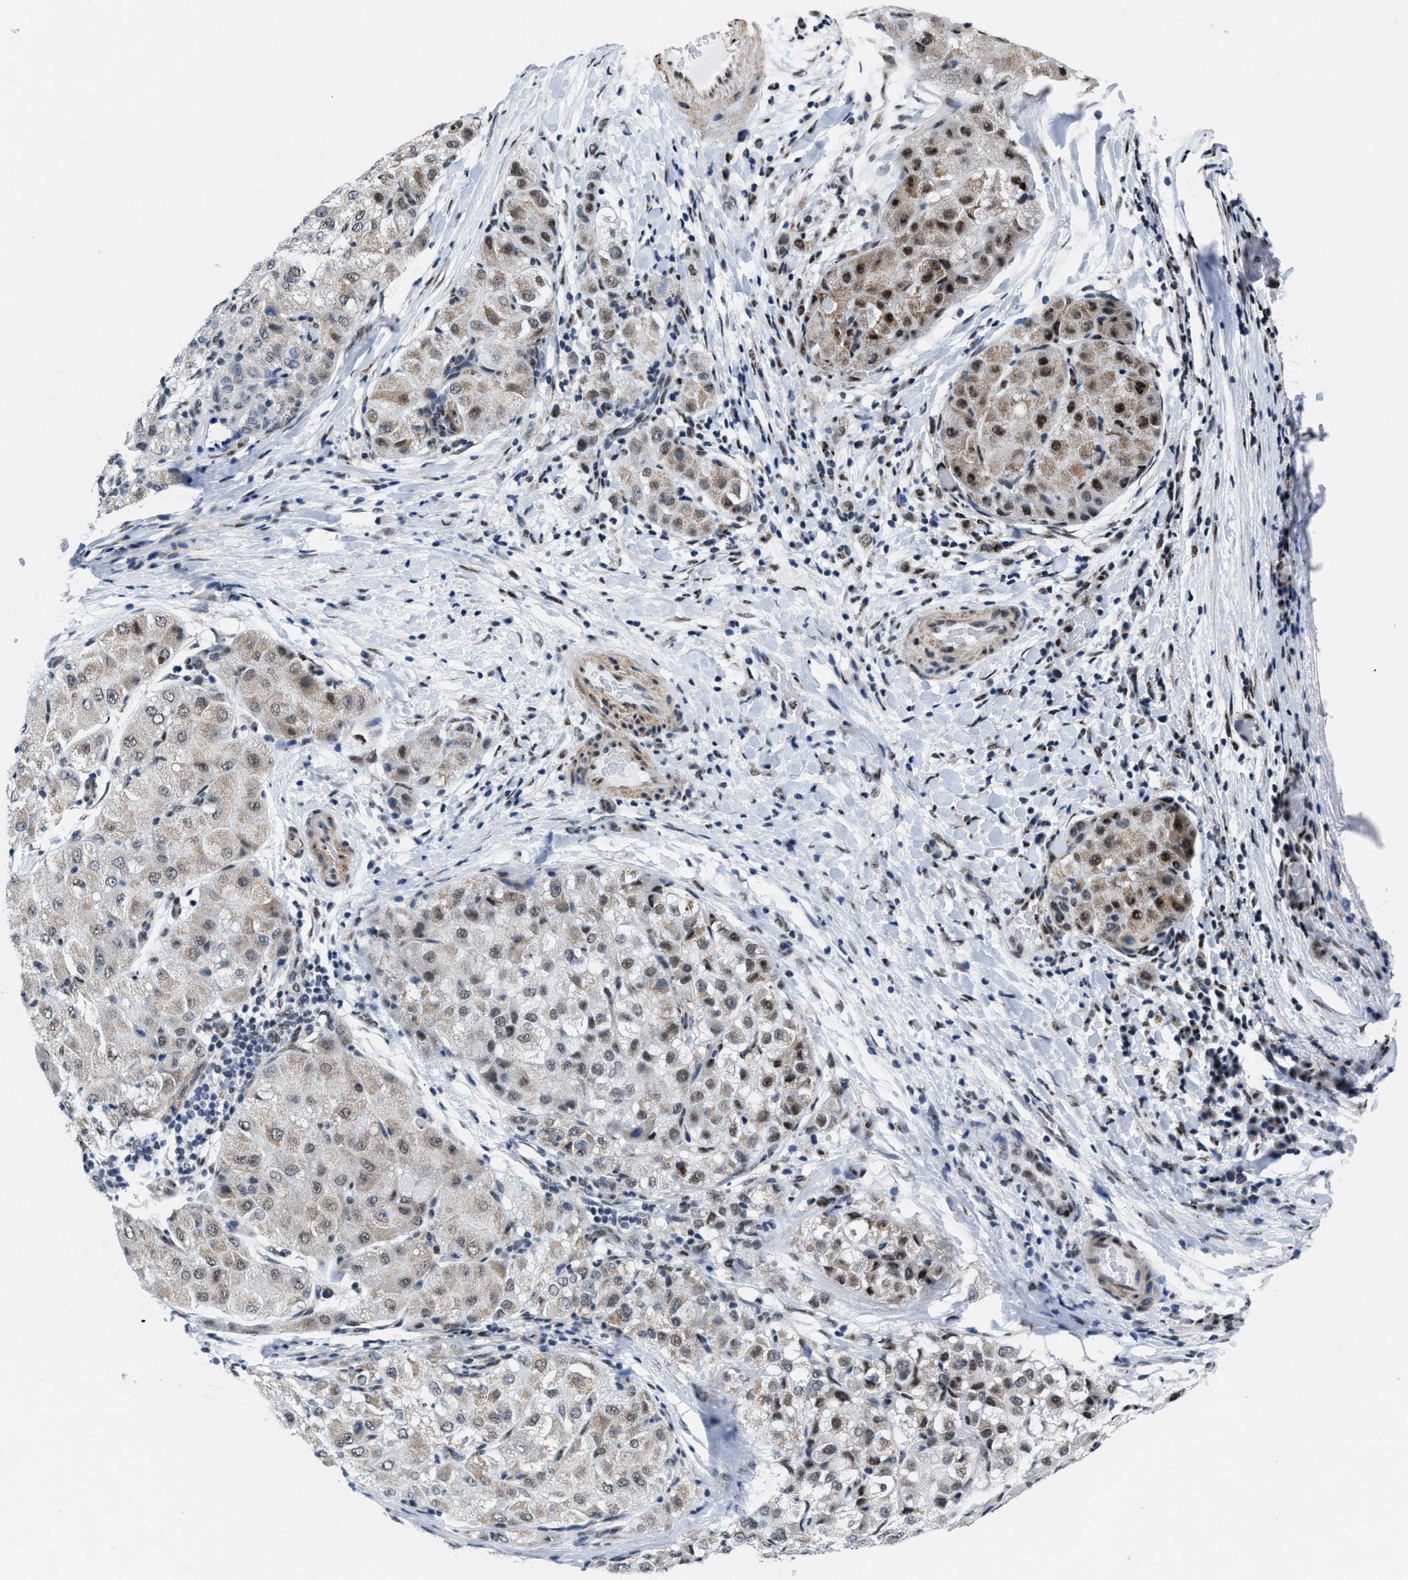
{"staining": {"intensity": "moderate", "quantity": "25%-75%", "location": "cytoplasmic/membranous,nuclear"}, "tissue": "liver cancer", "cell_type": "Tumor cells", "image_type": "cancer", "snomed": [{"axis": "morphology", "description": "Carcinoma, Hepatocellular, NOS"}, {"axis": "topography", "description": "Liver"}], "caption": "Moderate cytoplasmic/membranous and nuclear expression is identified in about 25%-75% of tumor cells in liver hepatocellular carcinoma. (Stains: DAB (3,3'-diaminobenzidine) in brown, nuclei in blue, Microscopy: brightfield microscopy at high magnification).", "gene": "ID3", "patient": {"sex": "male", "age": 80}}